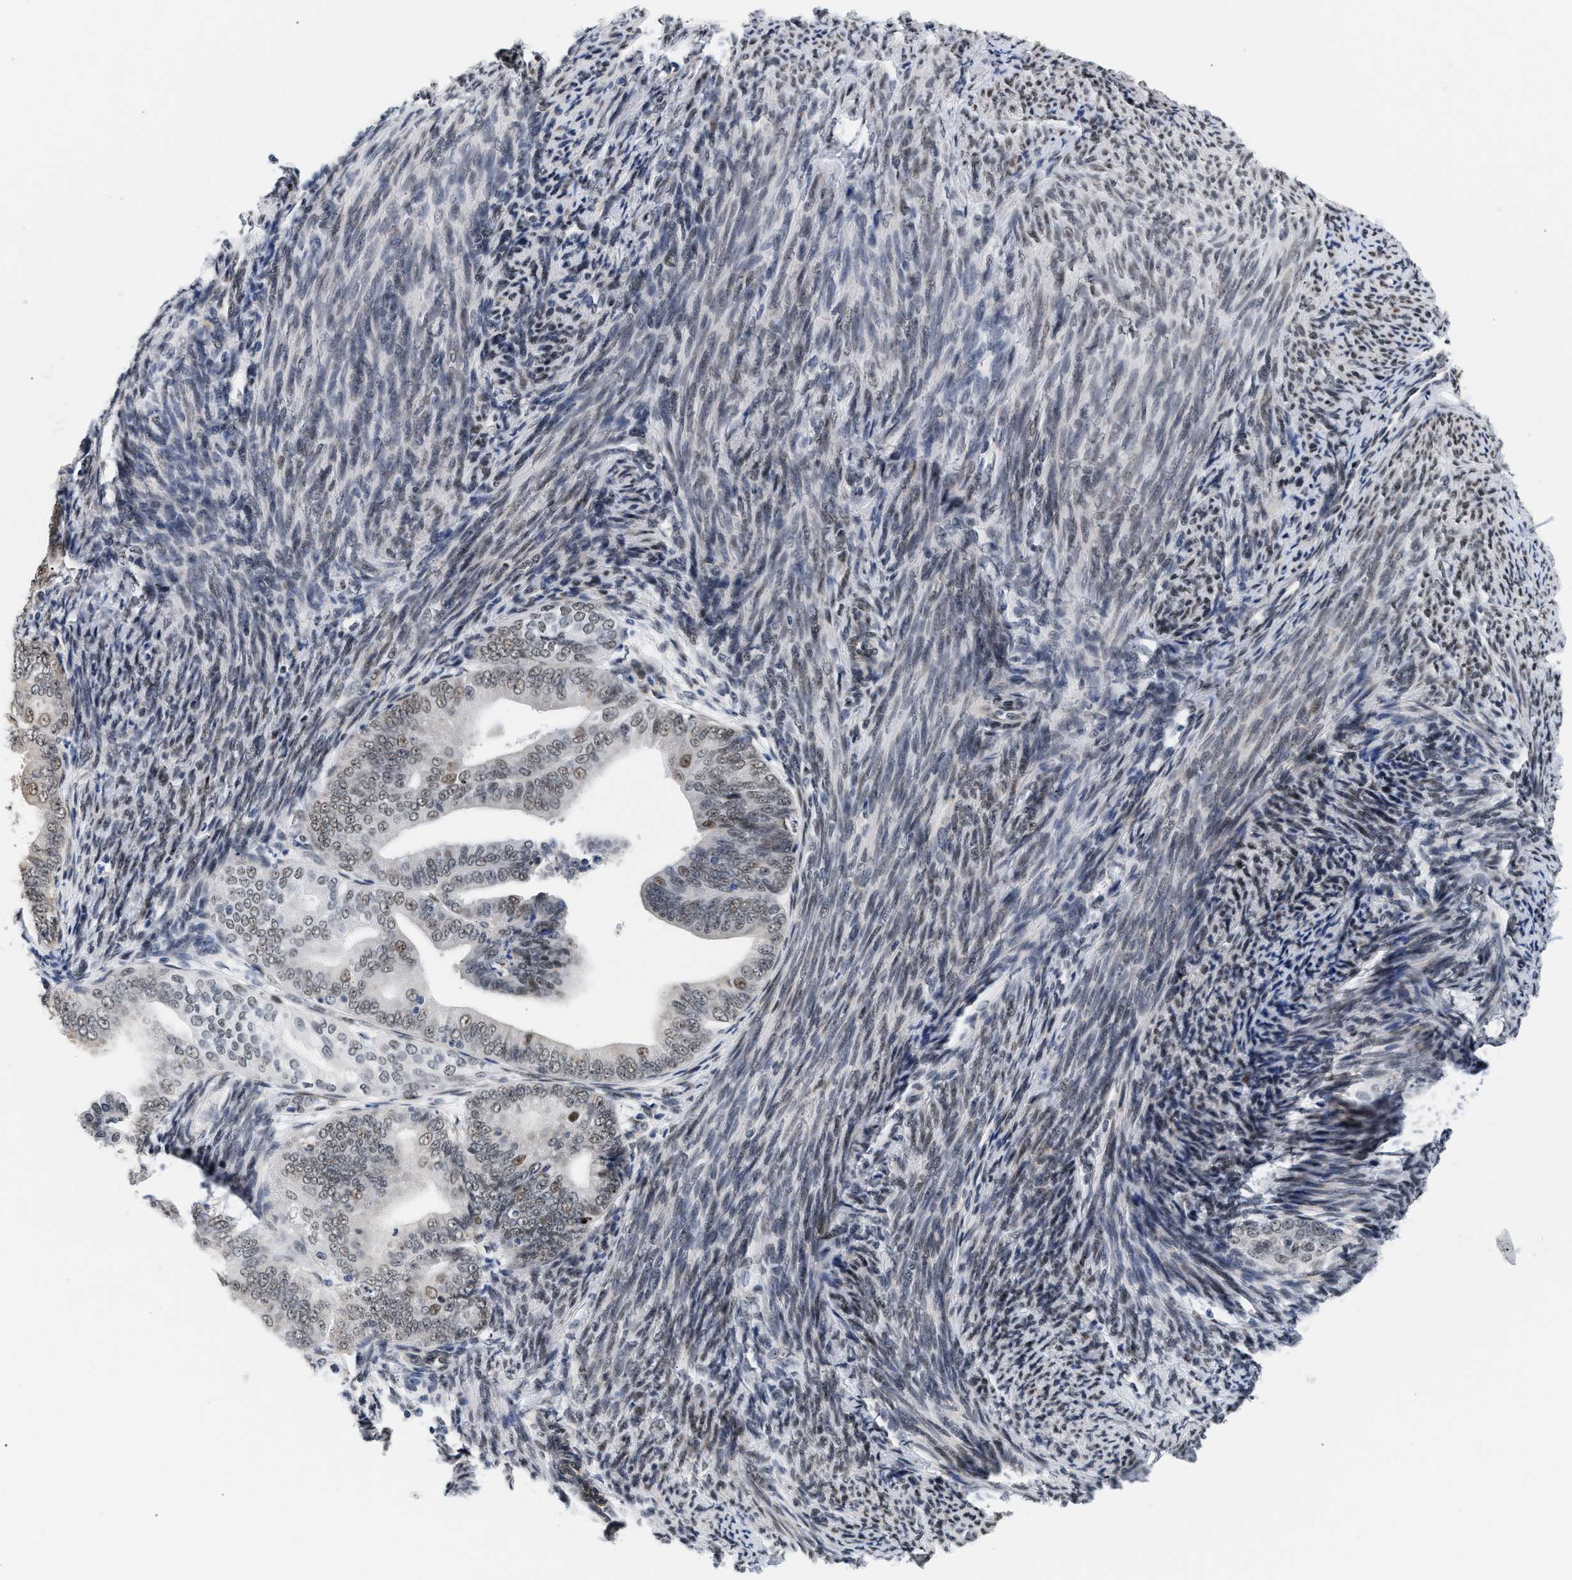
{"staining": {"intensity": "strong", "quantity": "<25%", "location": "nuclear"}, "tissue": "endometrial cancer", "cell_type": "Tumor cells", "image_type": "cancer", "snomed": [{"axis": "morphology", "description": "Adenocarcinoma, NOS"}, {"axis": "topography", "description": "Endometrium"}], "caption": "This is a micrograph of immunohistochemistry (IHC) staining of adenocarcinoma (endometrial), which shows strong expression in the nuclear of tumor cells.", "gene": "THOC1", "patient": {"sex": "female", "age": 63}}